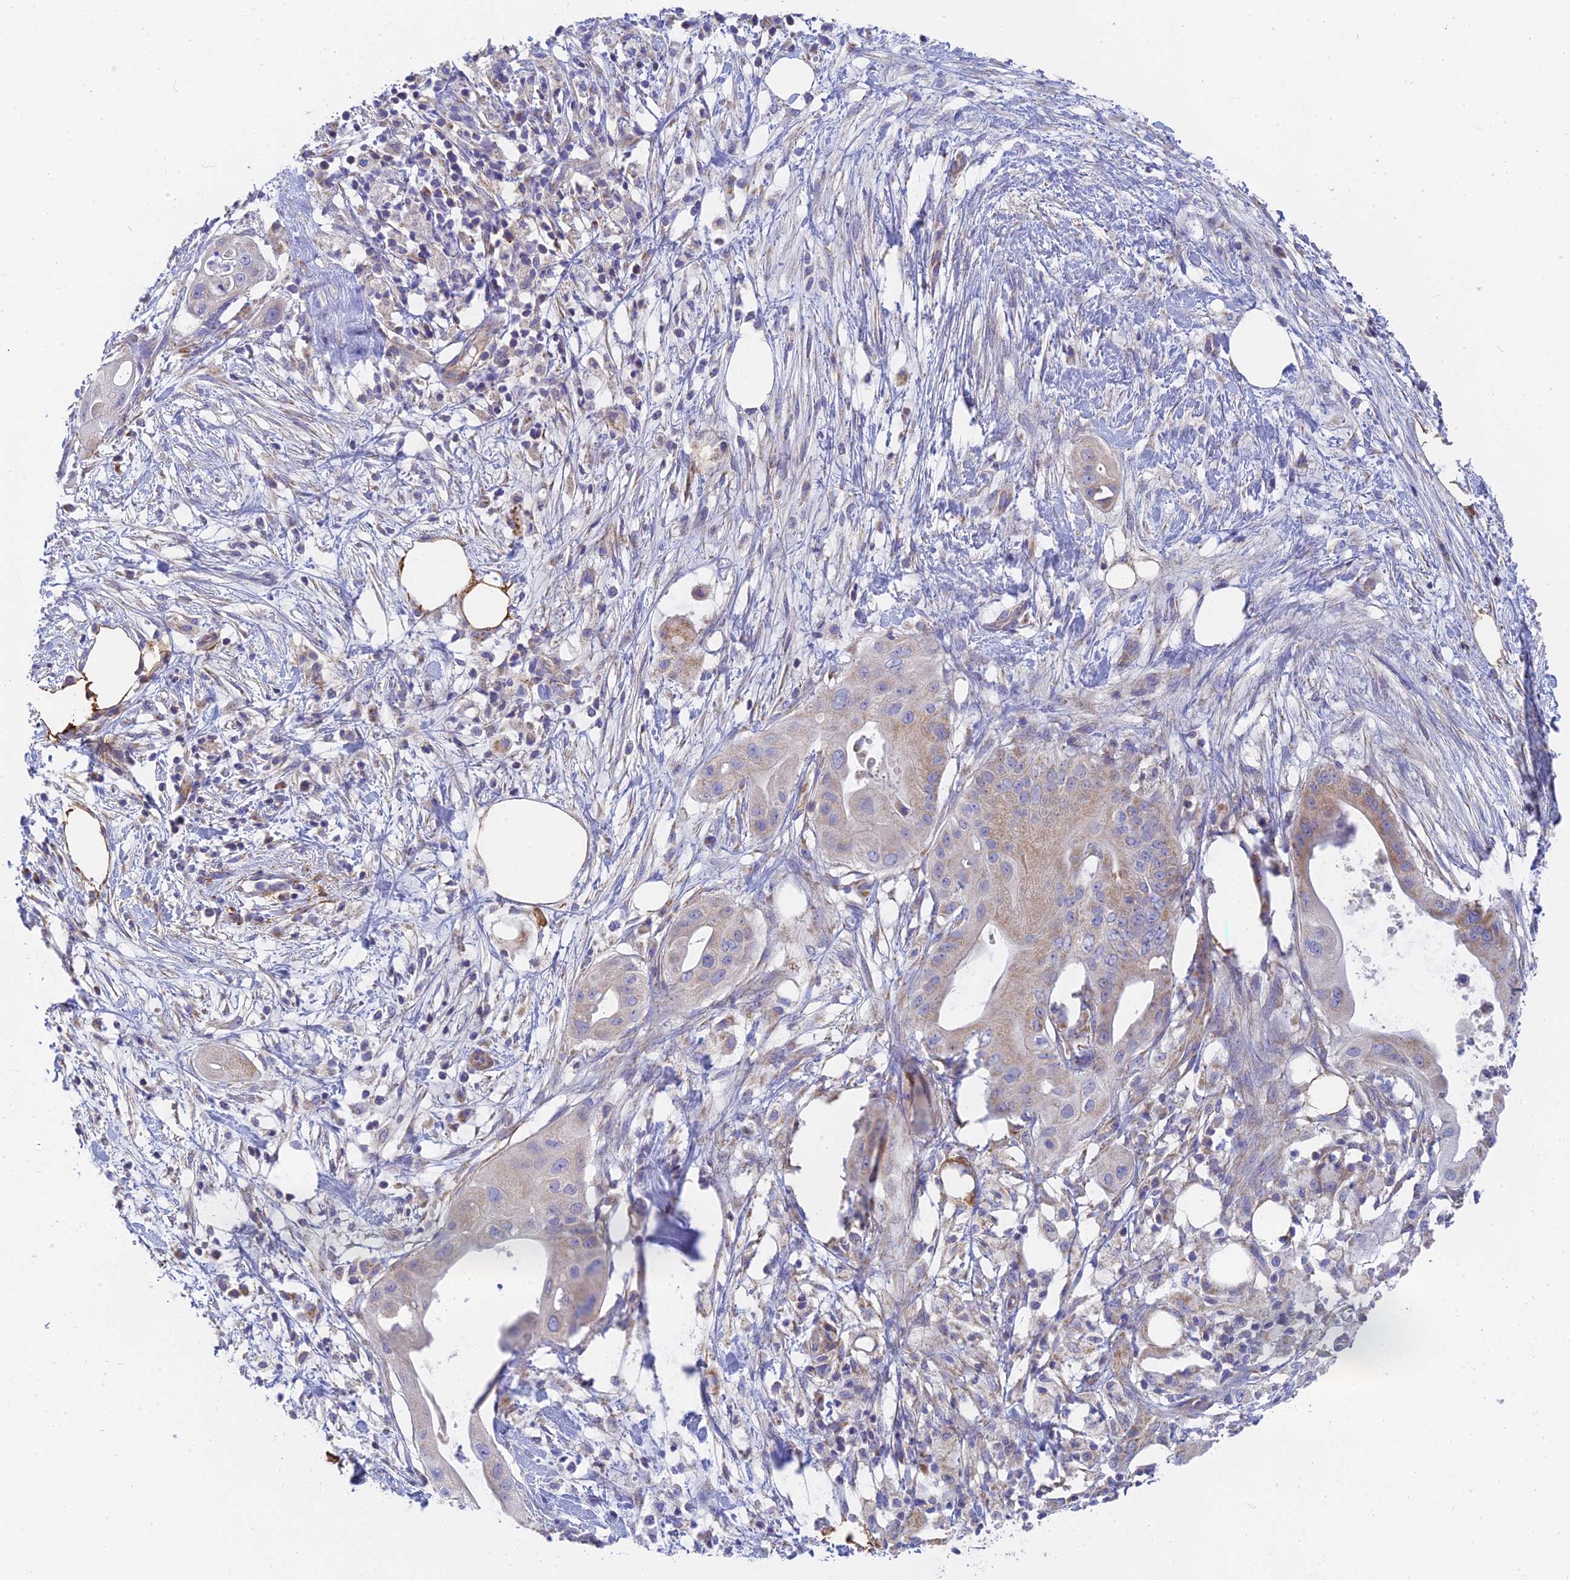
{"staining": {"intensity": "weak", "quantity": "25%-75%", "location": "cytoplasmic/membranous"}, "tissue": "pancreatic cancer", "cell_type": "Tumor cells", "image_type": "cancer", "snomed": [{"axis": "morphology", "description": "Adenocarcinoma, NOS"}, {"axis": "topography", "description": "Pancreas"}], "caption": "Immunohistochemical staining of pancreatic cancer shows weak cytoplasmic/membranous protein positivity in approximately 25%-75% of tumor cells. The staining is performed using DAB (3,3'-diaminobenzidine) brown chromogen to label protein expression. The nuclei are counter-stained blue using hematoxylin.", "gene": "MRPL15", "patient": {"sex": "male", "age": 68}}